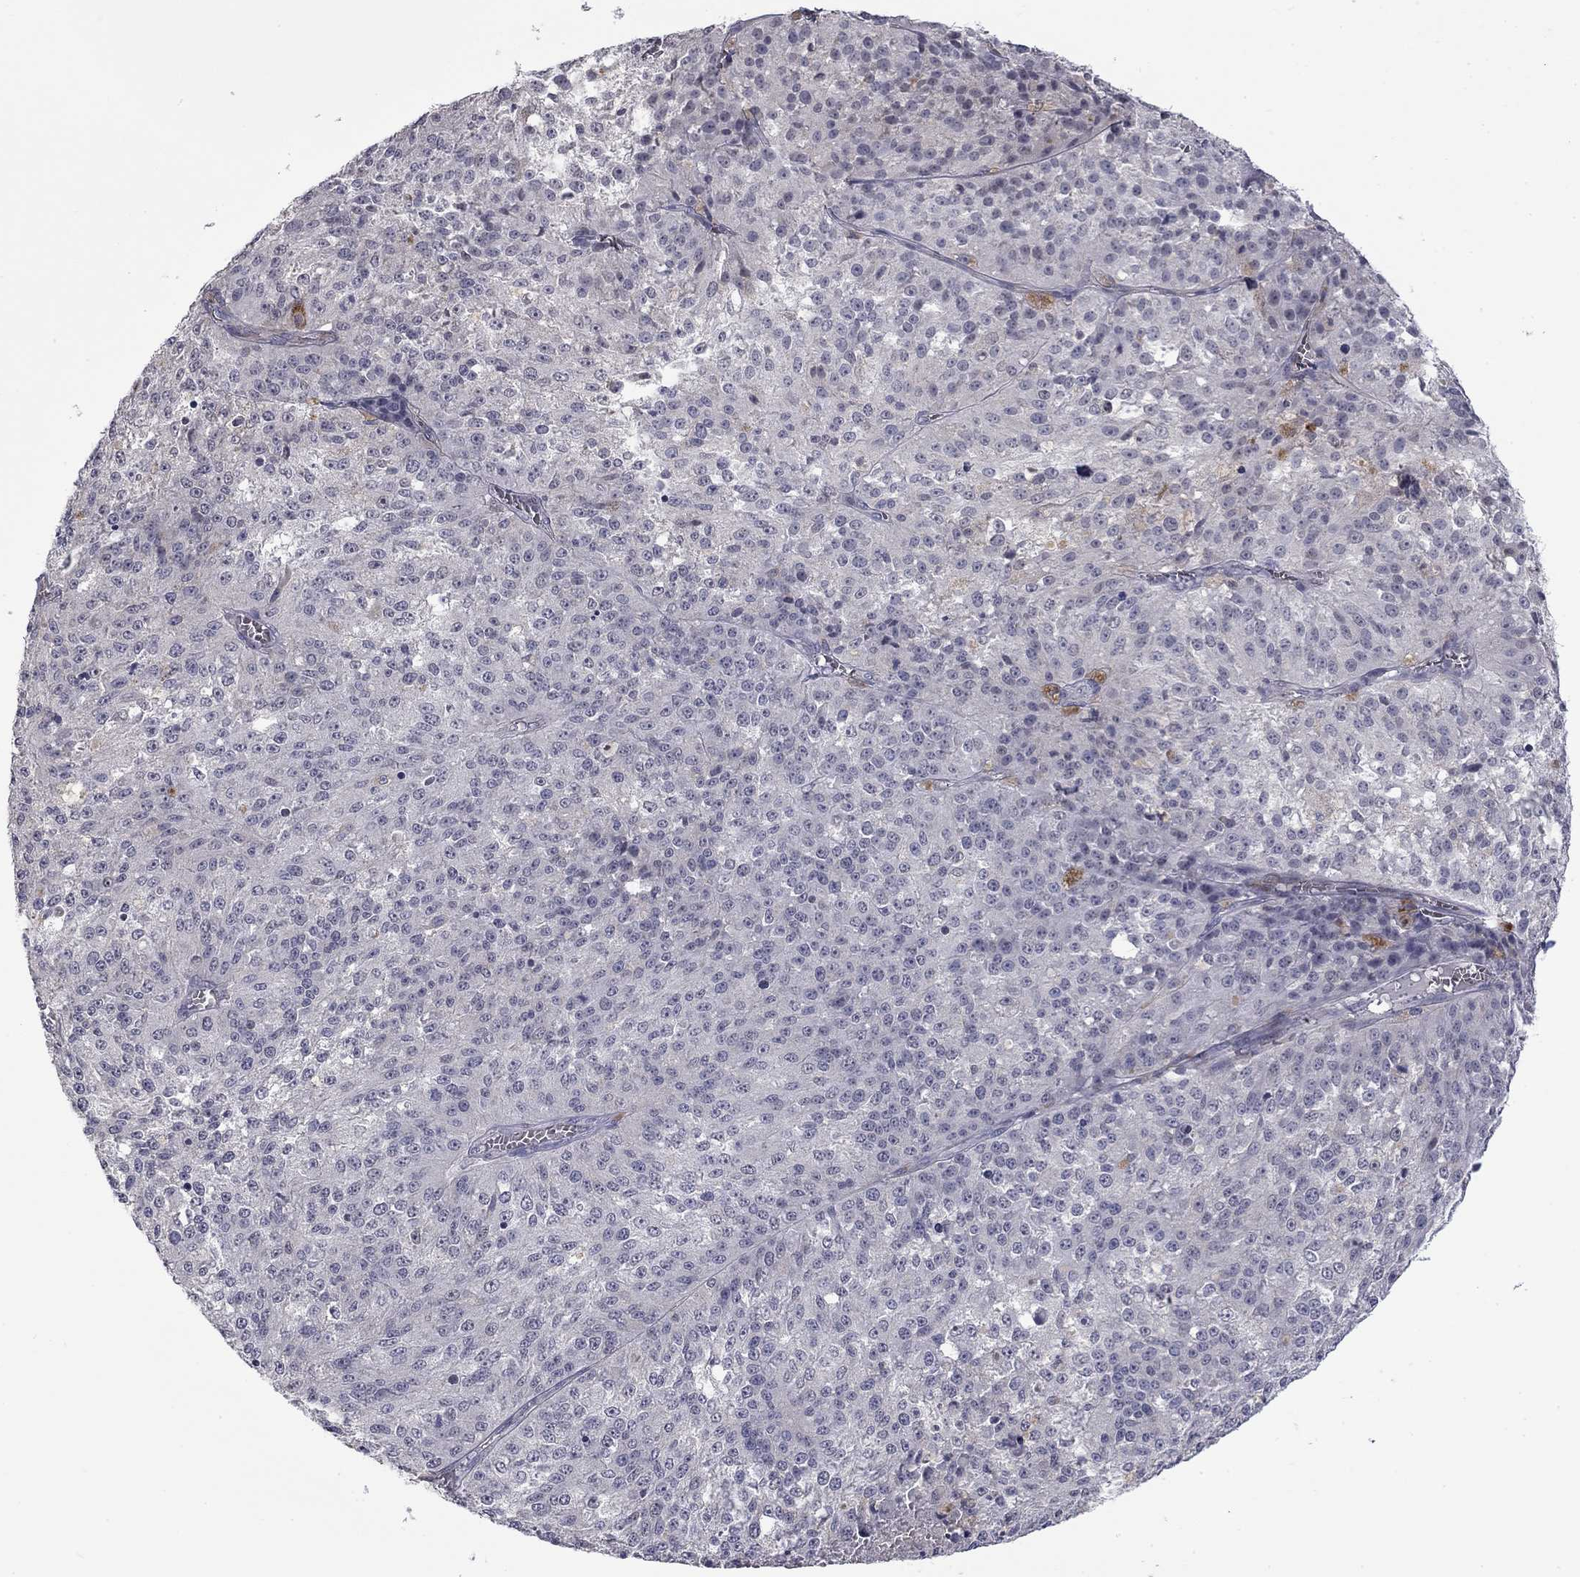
{"staining": {"intensity": "negative", "quantity": "none", "location": "none"}, "tissue": "melanoma", "cell_type": "Tumor cells", "image_type": "cancer", "snomed": [{"axis": "morphology", "description": "Malignant melanoma, Metastatic site"}, {"axis": "topography", "description": "Lymph node"}], "caption": "There is no significant staining in tumor cells of malignant melanoma (metastatic site). Nuclei are stained in blue.", "gene": "IP6K3", "patient": {"sex": "female", "age": 64}}